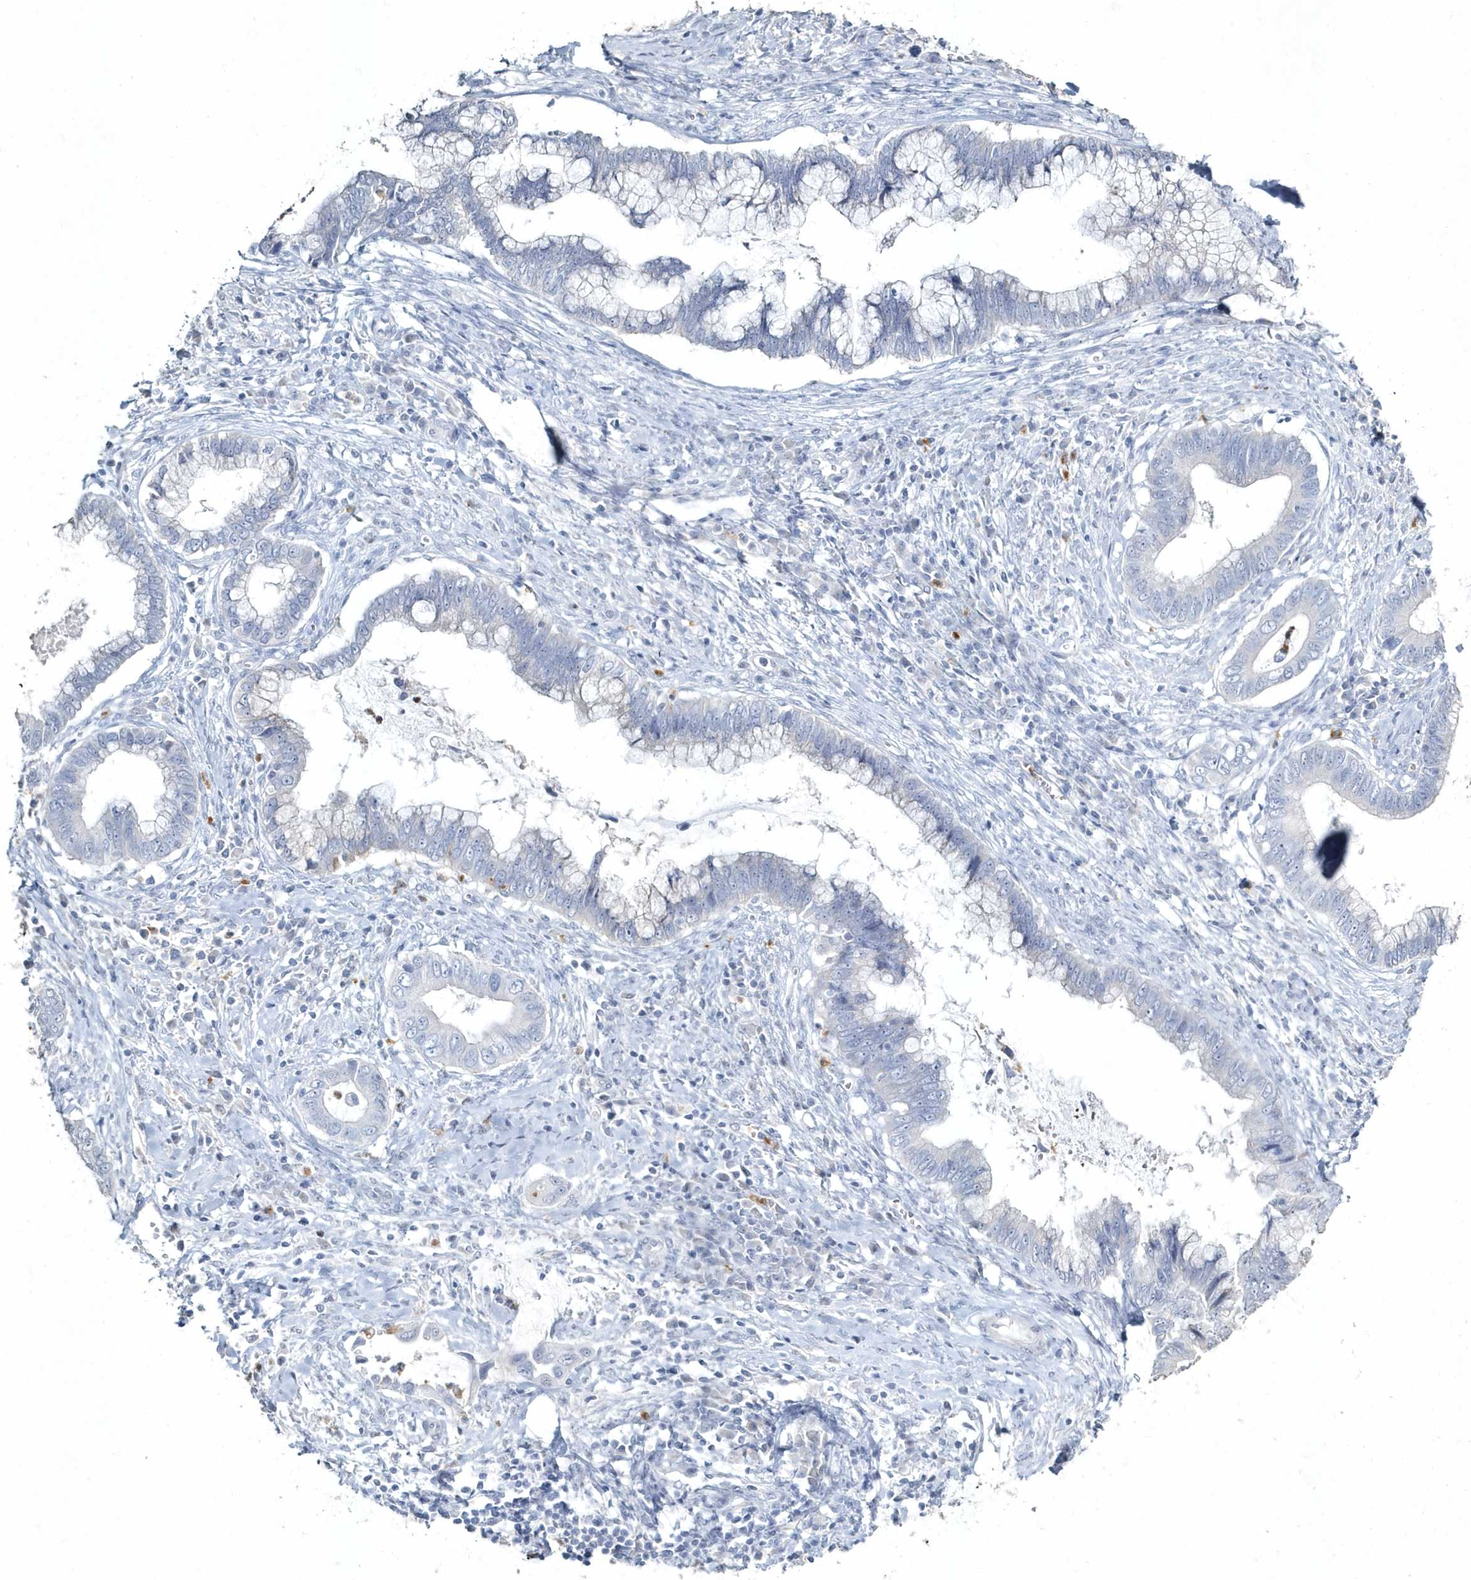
{"staining": {"intensity": "negative", "quantity": "none", "location": "none"}, "tissue": "cervical cancer", "cell_type": "Tumor cells", "image_type": "cancer", "snomed": [{"axis": "morphology", "description": "Adenocarcinoma, NOS"}, {"axis": "topography", "description": "Cervix"}], "caption": "IHC image of neoplastic tissue: cervical cancer (adenocarcinoma) stained with DAB exhibits no significant protein positivity in tumor cells.", "gene": "MYOT", "patient": {"sex": "female", "age": 44}}